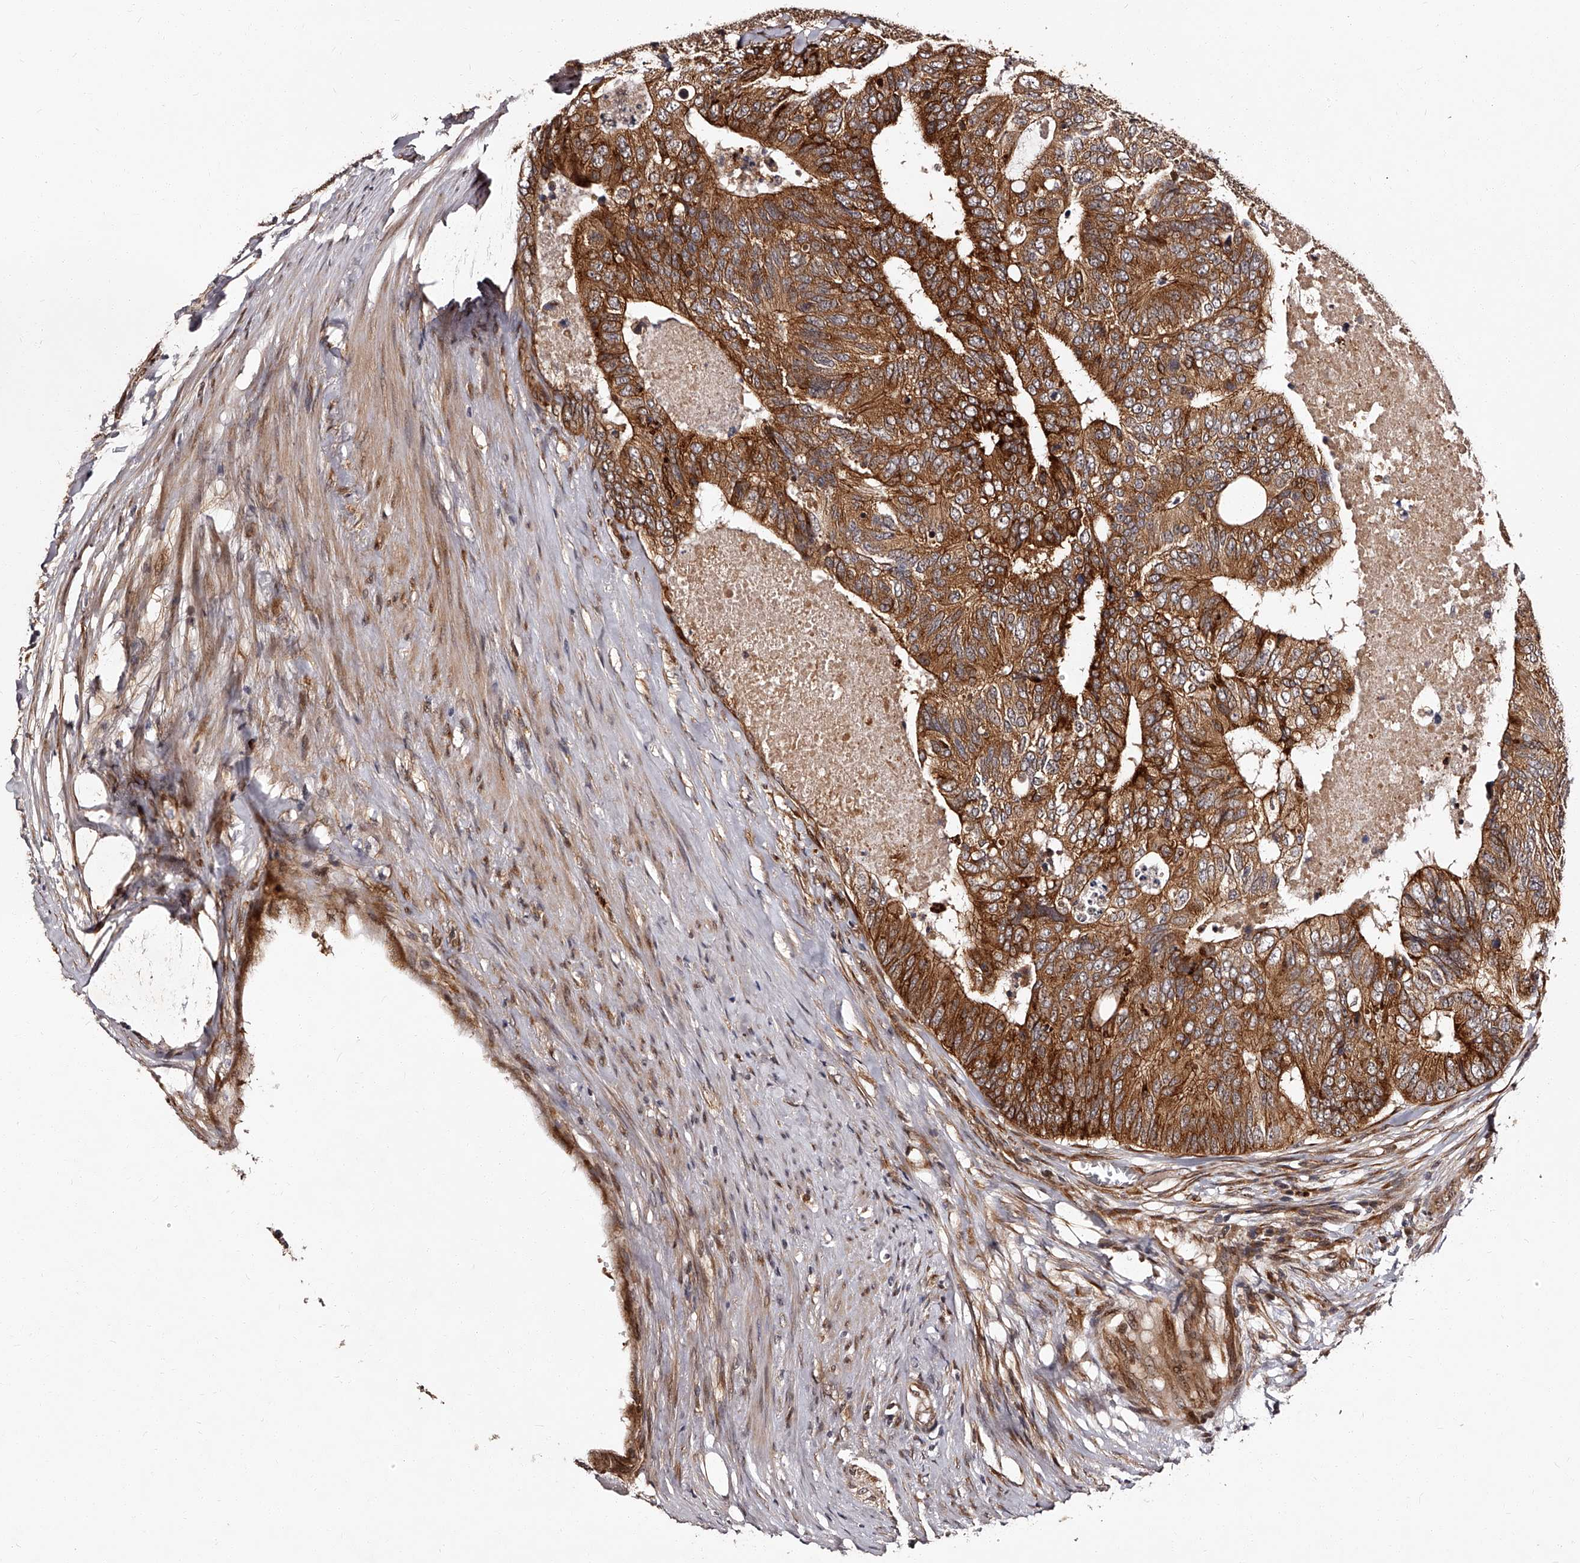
{"staining": {"intensity": "strong", "quantity": ">75%", "location": "cytoplasmic/membranous"}, "tissue": "colorectal cancer", "cell_type": "Tumor cells", "image_type": "cancer", "snomed": [{"axis": "morphology", "description": "Adenocarcinoma, NOS"}, {"axis": "topography", "description": "Colon"}], "caption": "This photomicrograph exhibits IHC staining of human adenocarcinoma (colorectal), with high strong cytoplasmic/membranous staining in approximately >75% of tumor cells.", "gene": "RSC1A1", "patient": {"sex": "female", "age": 67}}